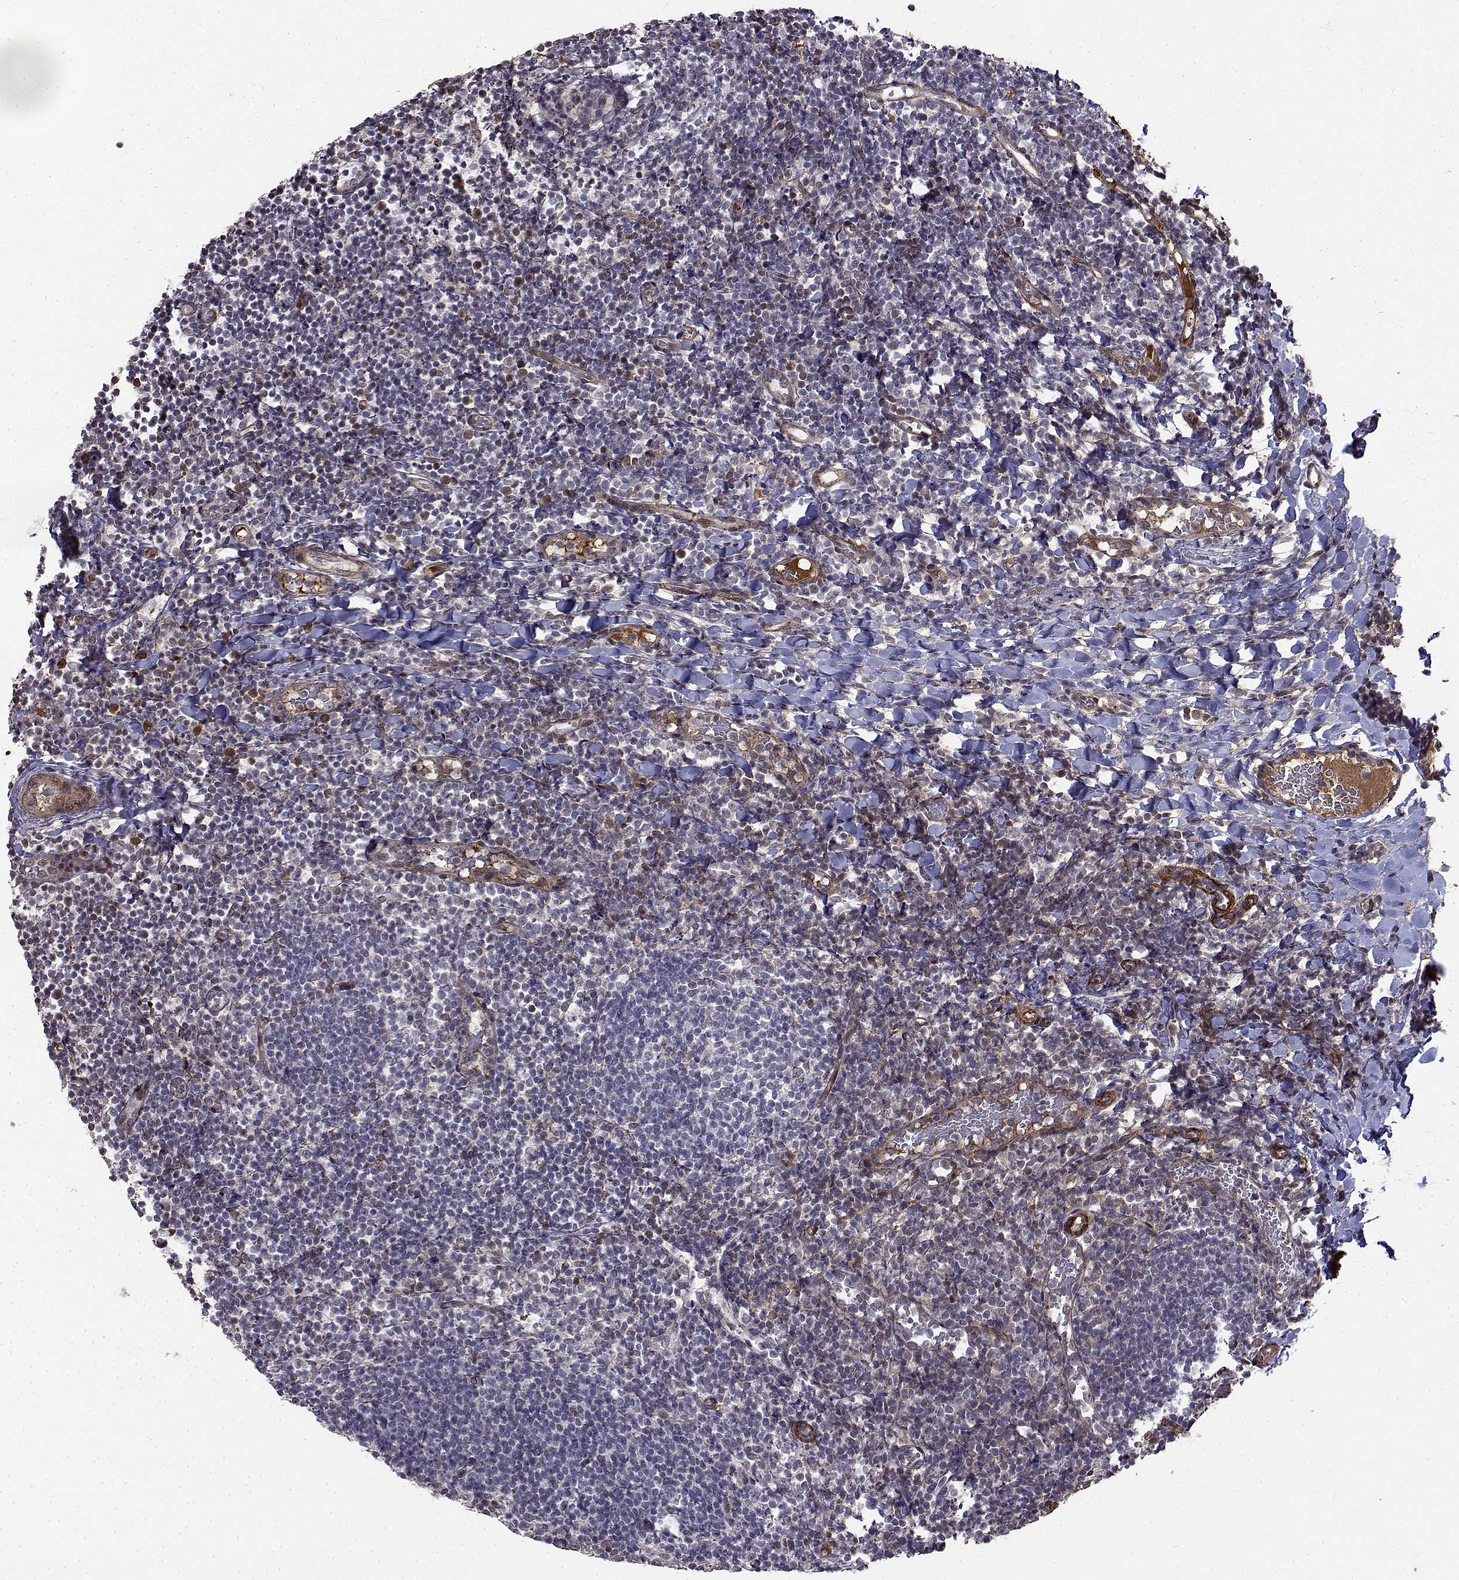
{"staining": {"intensity": "weak", "quantity": "25%-75%", "location": "nuclear"}, "tissue": "tonsil", "cell_type": "Germinal center cells", "image_type": "normal", "snomed": [{"axis": "morphology", "description": "Normal tissue, NOS"}, {"axis": "topography", "description": "Tonsil"}], "caption": "Germinal center cells demonstrate low levels of weak nuclear positivity in approximately 25%-75% of cells in normal tonsil.", "gene": "ITGA7", "patient": {"sex": "female", "age": 10}}